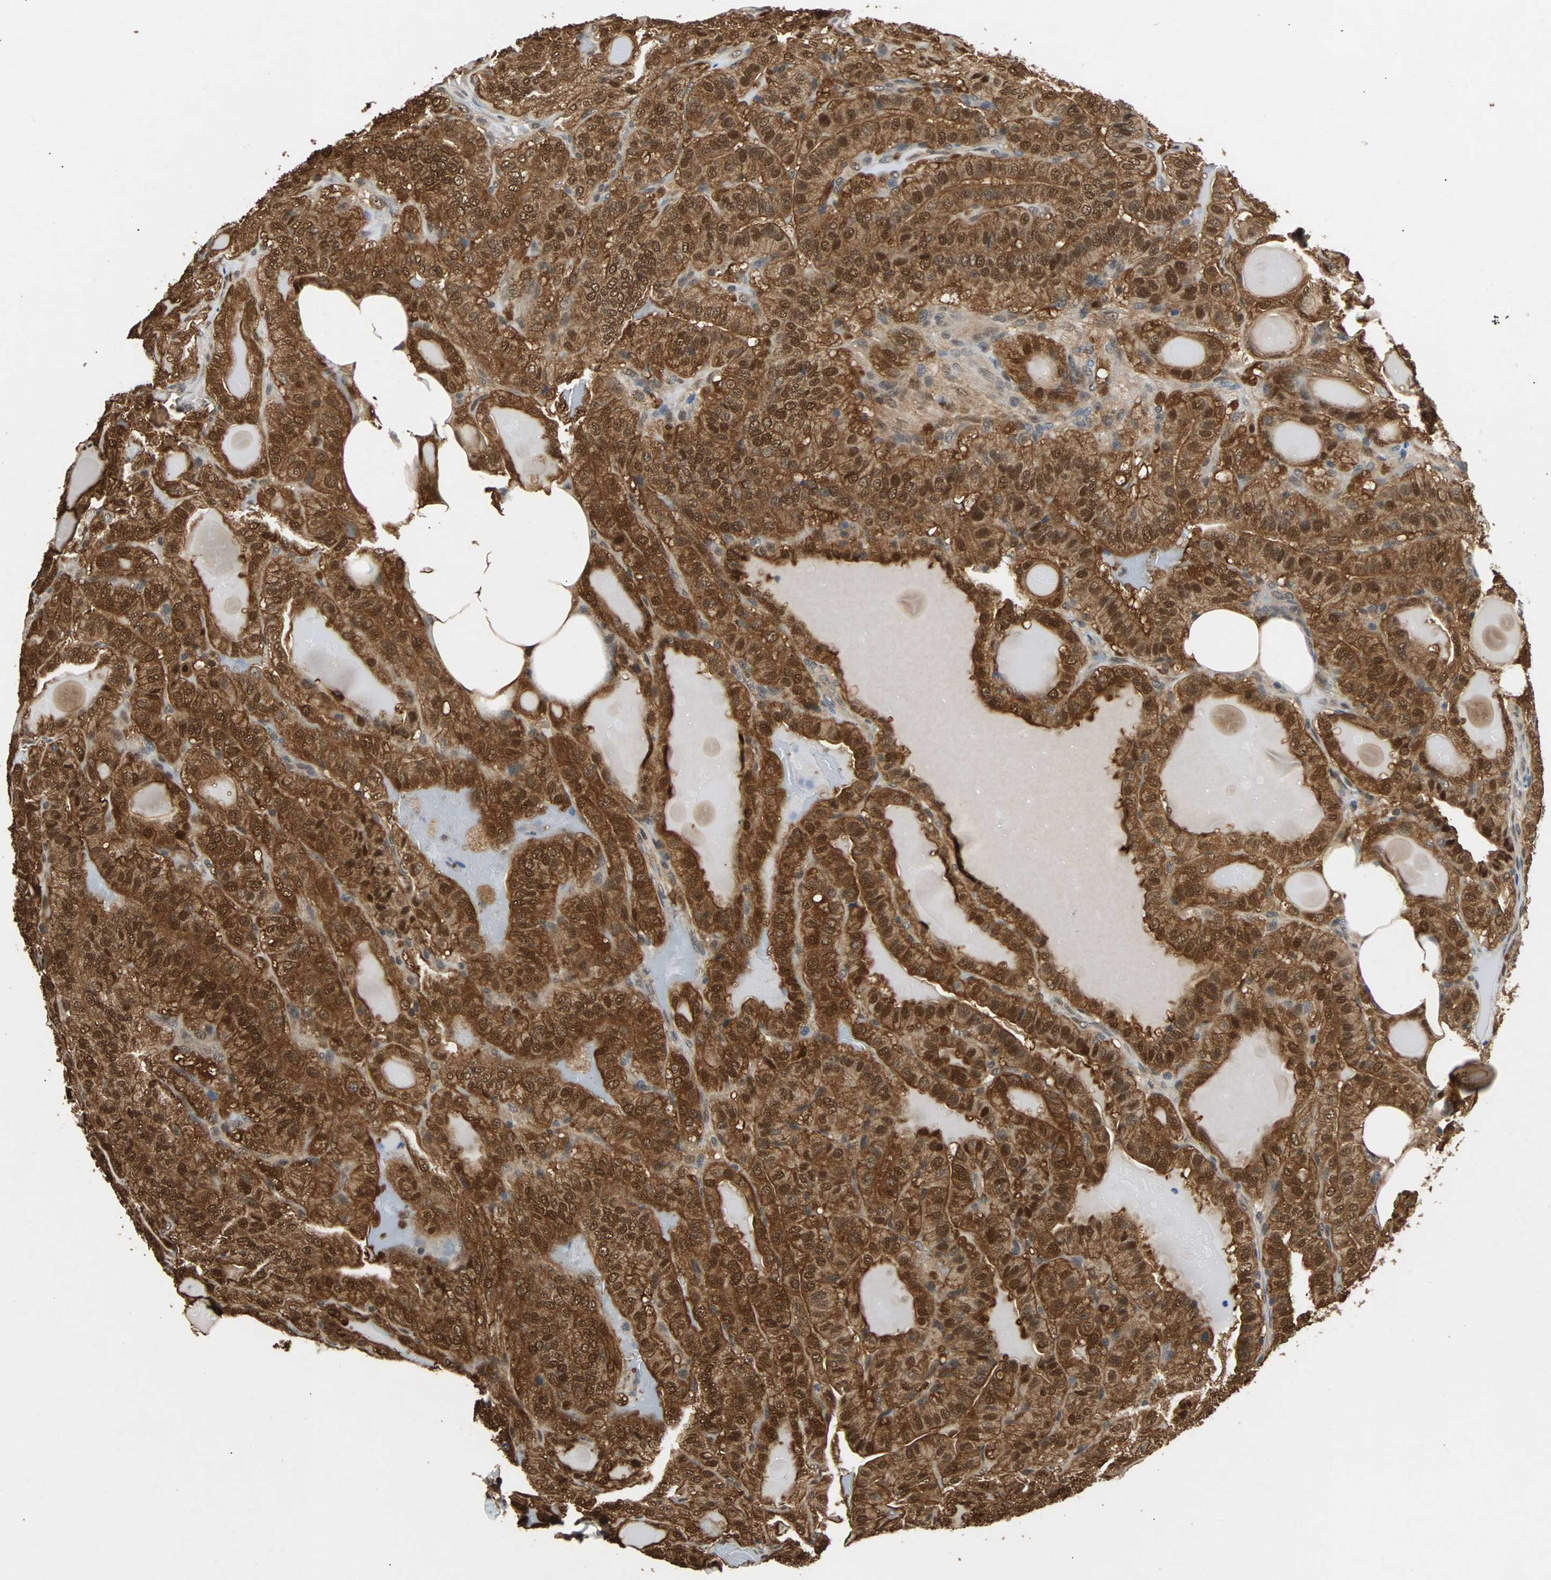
{"staining": {"intensity": "strong", "quantity": ">75%", "location": "cytoplasmic/membranous,nuclear"}, "tissue": "thyroid cancer", "cell_type": "Tumor cells", "image_type": "cancer", "snomed": [{"axis": "morphology", "description": "Papillary adenocarcinoma, NOS"}, {"axis": "topography", "description": "Thyroid gland"}], "caption": "Immunohistochemistry histopathology image of neoplastic tissue: human thyroid papillary adenocarcinoma stained using immunohistochemistry (IHC) shows high levels of strong protein expression localized specifically in the cytoplasmic/membranous and nuclear of tumor cells, appearing as a cytoplasmic/membranous and nuclear brown color.", "gene": "PRDX6", "patient": {"sex": "male", "age": 77}}